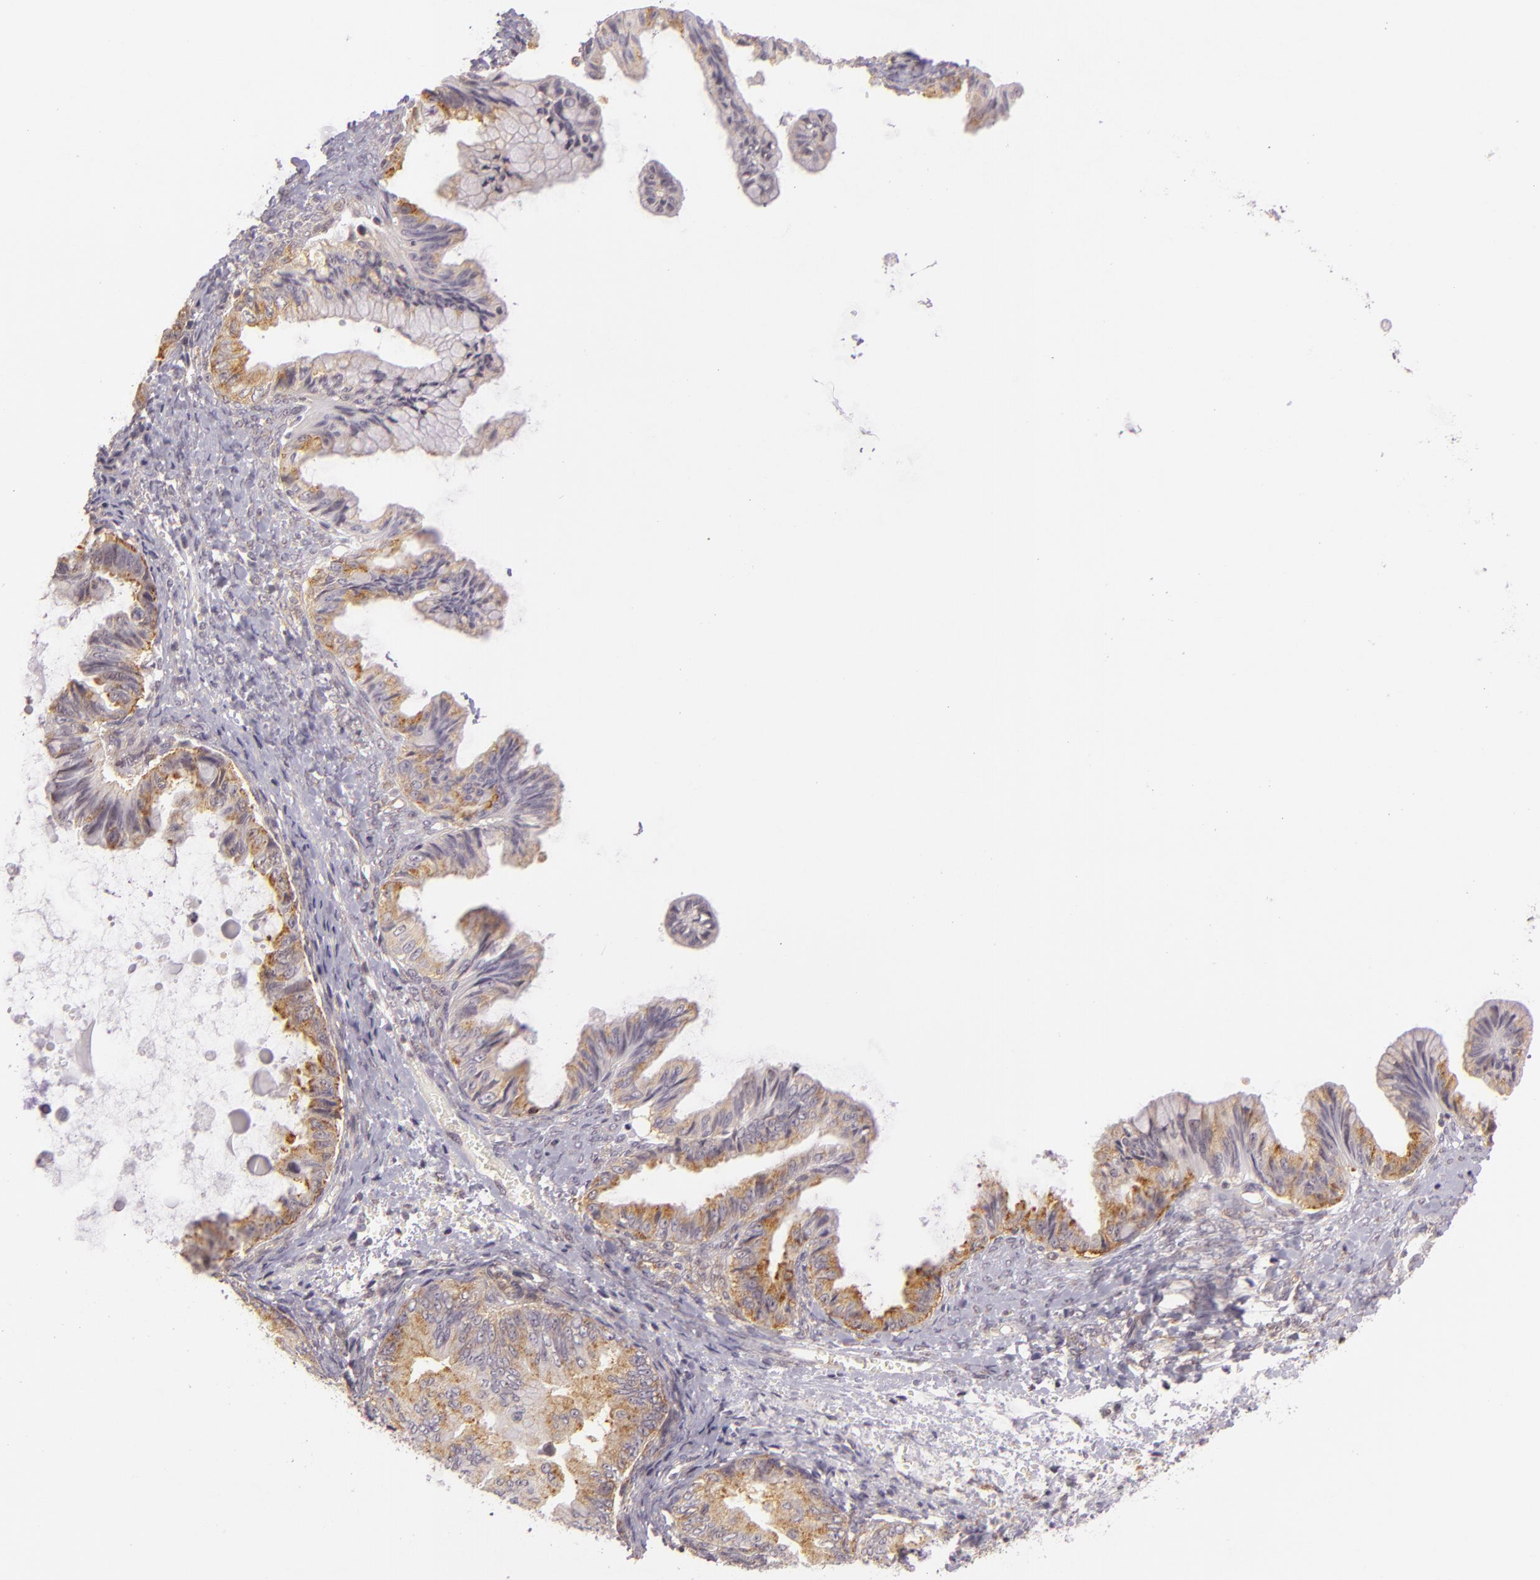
{"staining": {"intensity": "moderate", "quantity": "25%-75%", "location": "cytoplasmic/membranous"}, "tissue": "ovarian cancer", "cell_type": "Tumor cells", "image_type": "cancer", "snomed": [{"axis": "morphology", "description": "Cystadenocarcinoma, mucinous, NOS"}, {"axis": "topography", "description": "Ovary"}], "caption": "Ovarian cancer (mucinous cystadenocarcinoma) stained for a protein reveals moderate cytoplasmic/membranous positivity in tumor cells. The staining was performed using DAB (3,3'-diaminobenzidine) to visualize the protein expression in brown, while the nuclei were stained in blue with hematoxylin (Magnification: 20x).", "gene": "IMPDH1", "patient": {"sex": "female", "age": 36}}